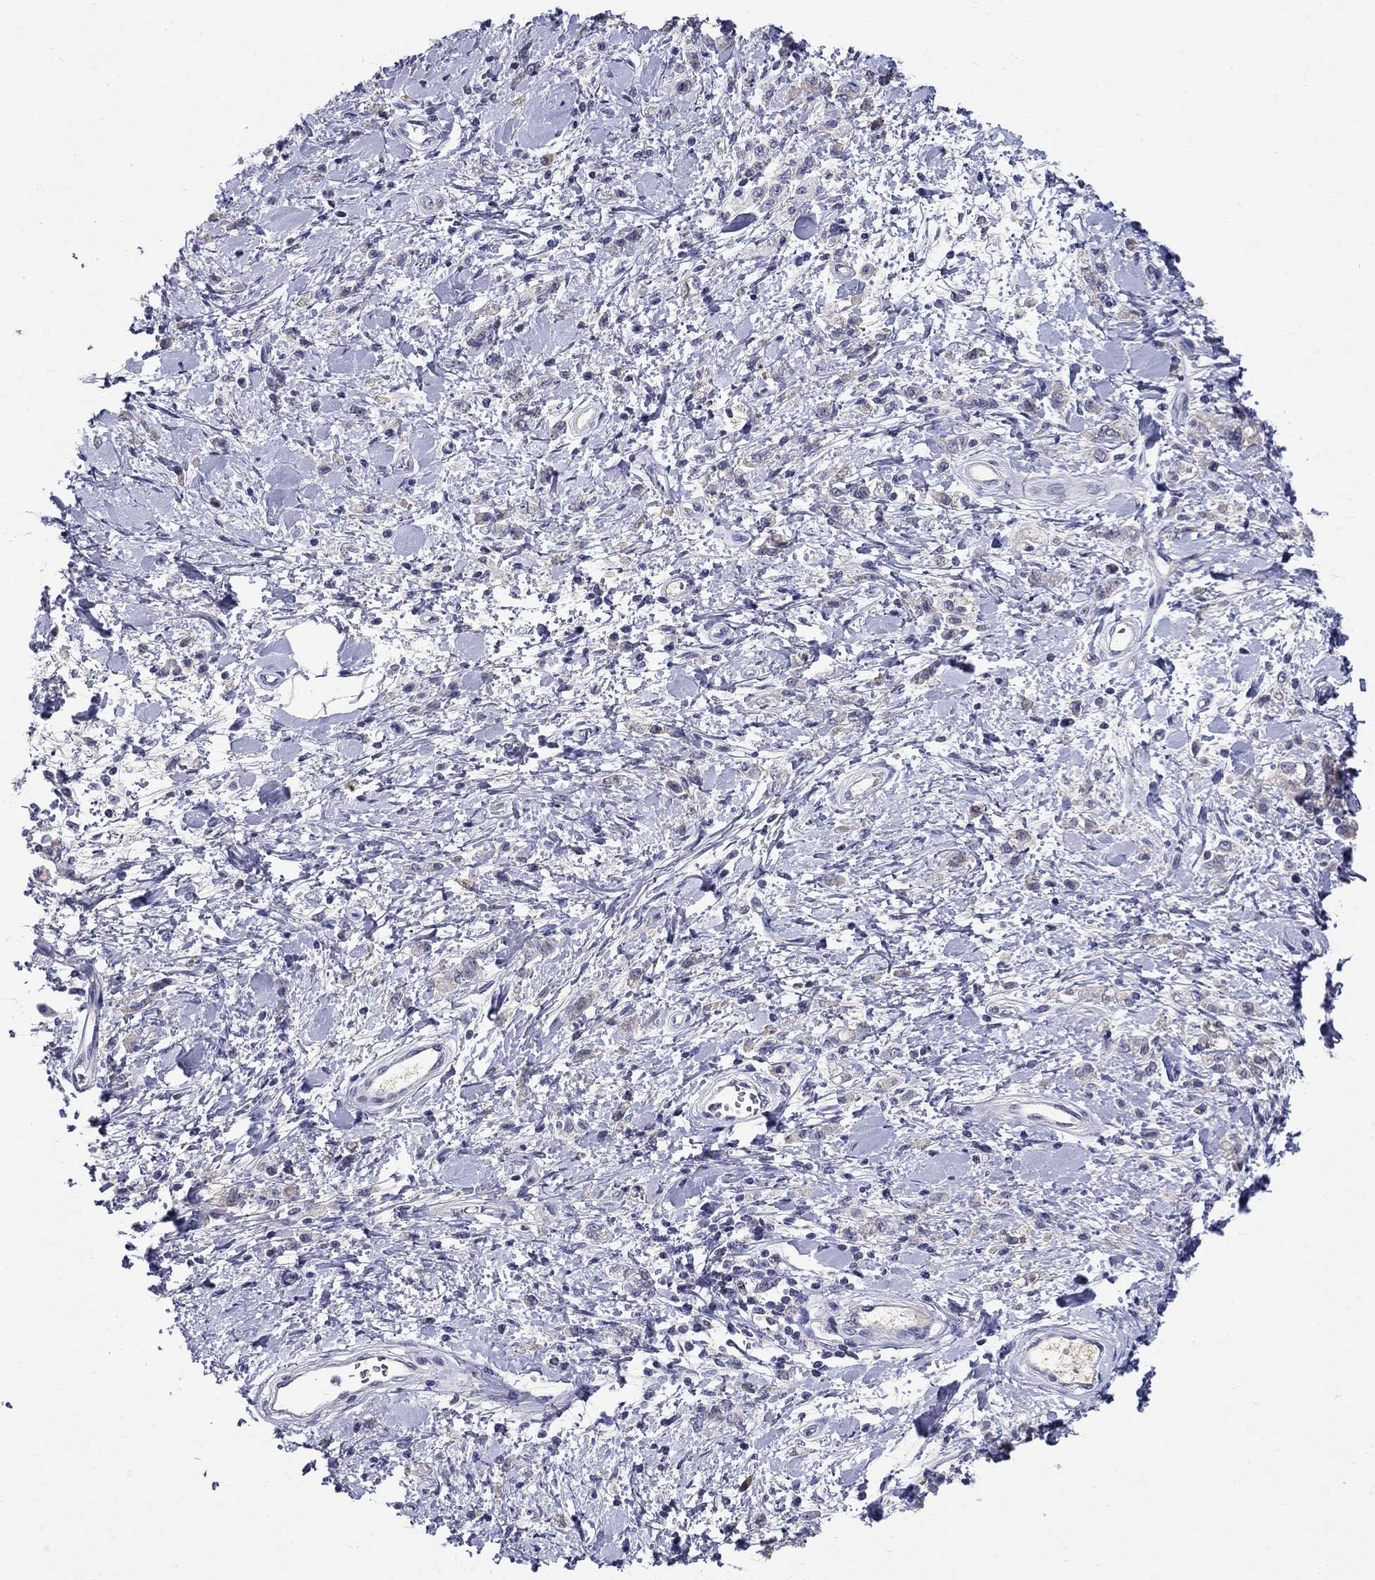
{"staining": {"intensity": "negative", "quantity": "none", "location": "none"}, "tissue": "stomach cancer", "cell_type": "Tumor cells", "image_type": "cancer", "snomed": [{"axis": "morphology", "description": "Adenocarcinoma, NOS"}, {"axis": "topography", "description": "Stomach"}], "caption": "Immunohistochemical staining of human stomach adenocarcinoma shows no significant positivity in tumor cells.", "gene": "SLC30A3", "patient": {"sex": "male", "age": 77}}